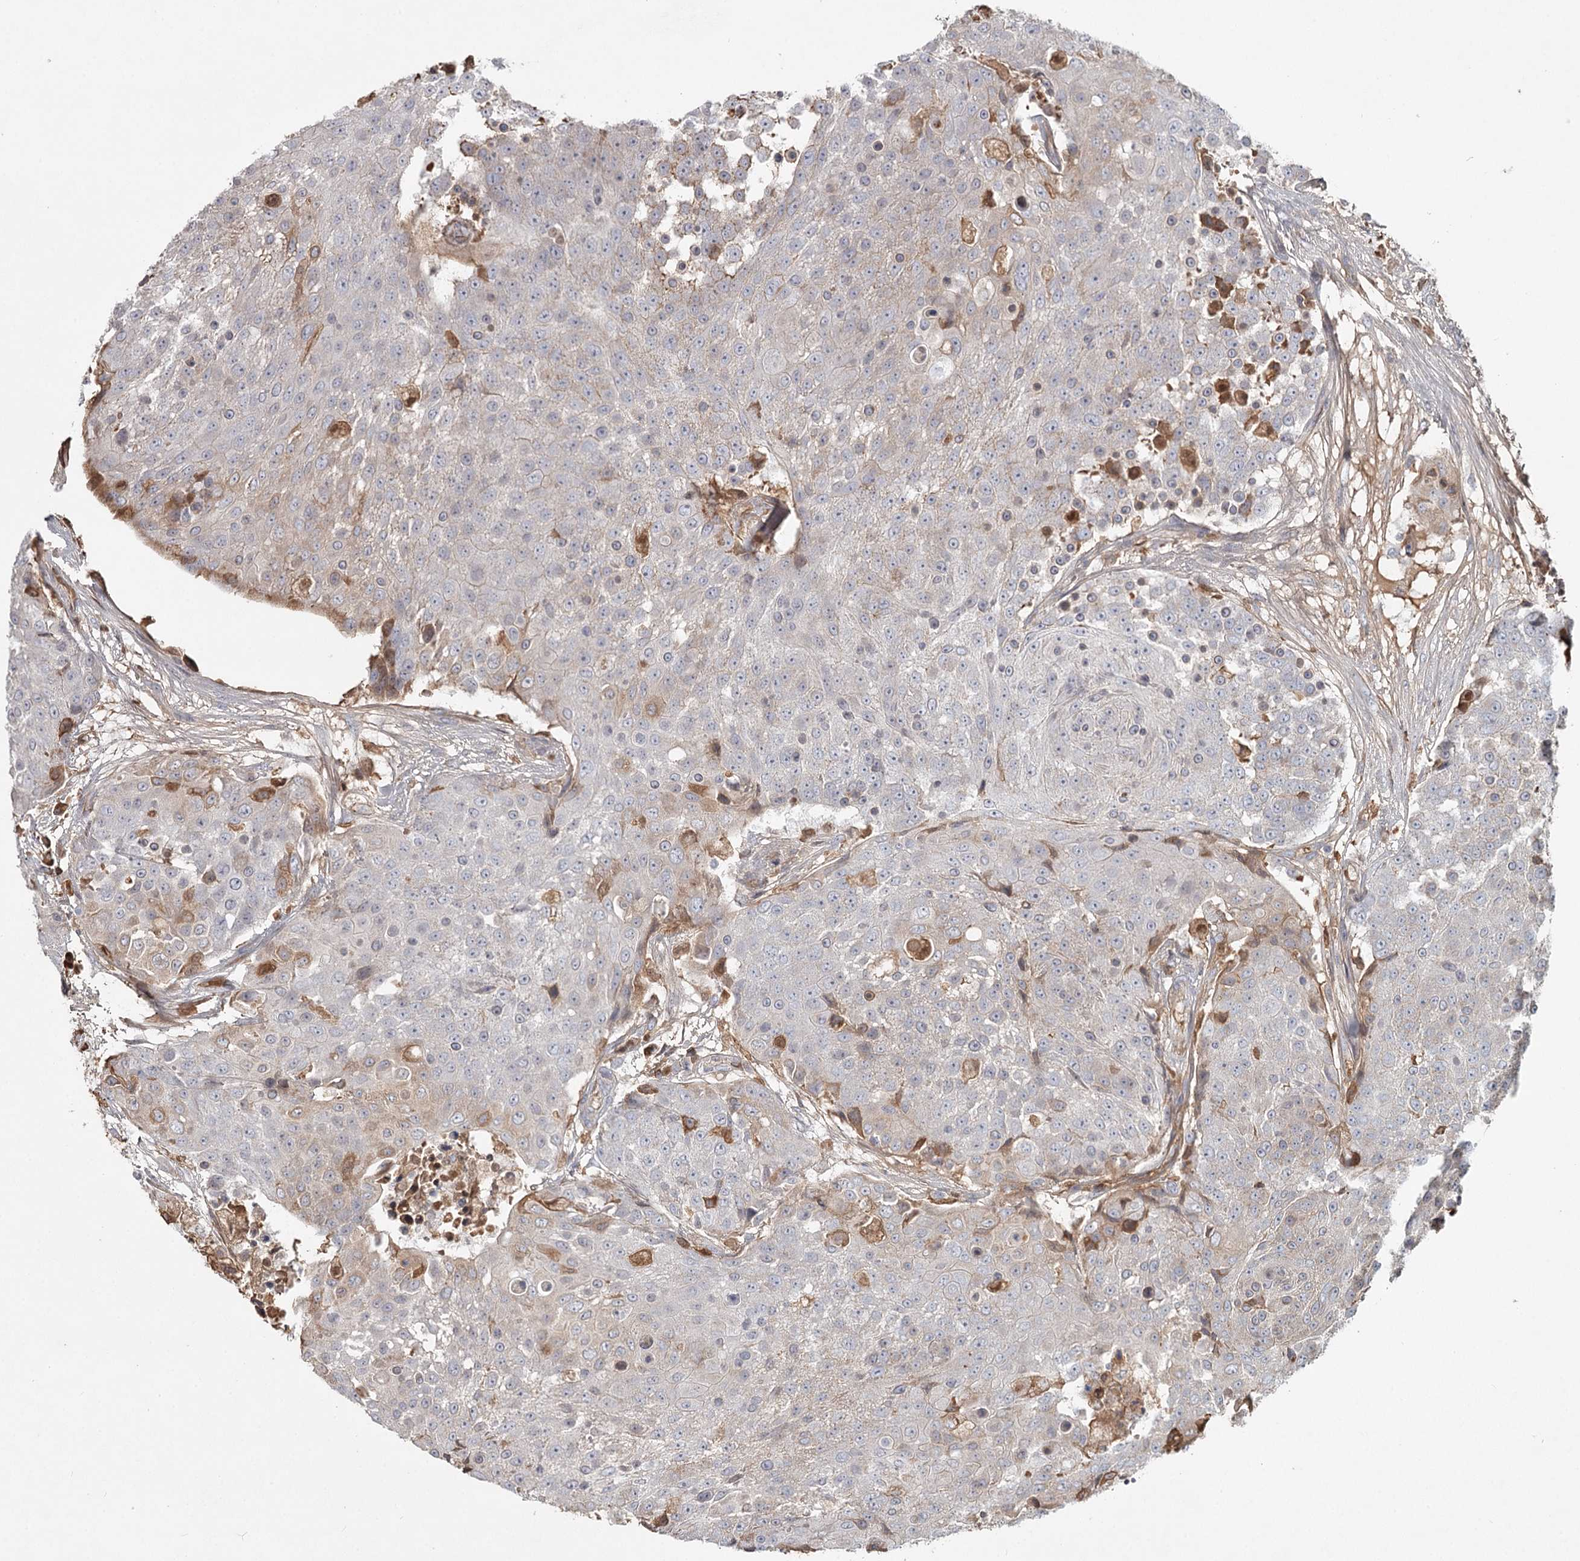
{"staining": {"intensity": "moderate", "quantity": "25%-75%", "location": "cytoplasmic/membranous"}, "tissue": "urothelial cancer", "cell_type": "Tumor cells", "image_type": "cancer", "snomed": [{"axis": "morphology", "description": "Urothelial carcinoma, High grade"}, {"axis": "topography", "description": "Urinary bladder"}], "caption": "There is medium levels of moderate cytoplasmic/membranous expression in tumor cells of urothelial cancer, as demonstrated by immunohistochemical staining (brown color).", "gene": "DHRS9", "patient": {"sex": "female", "age": 63}}